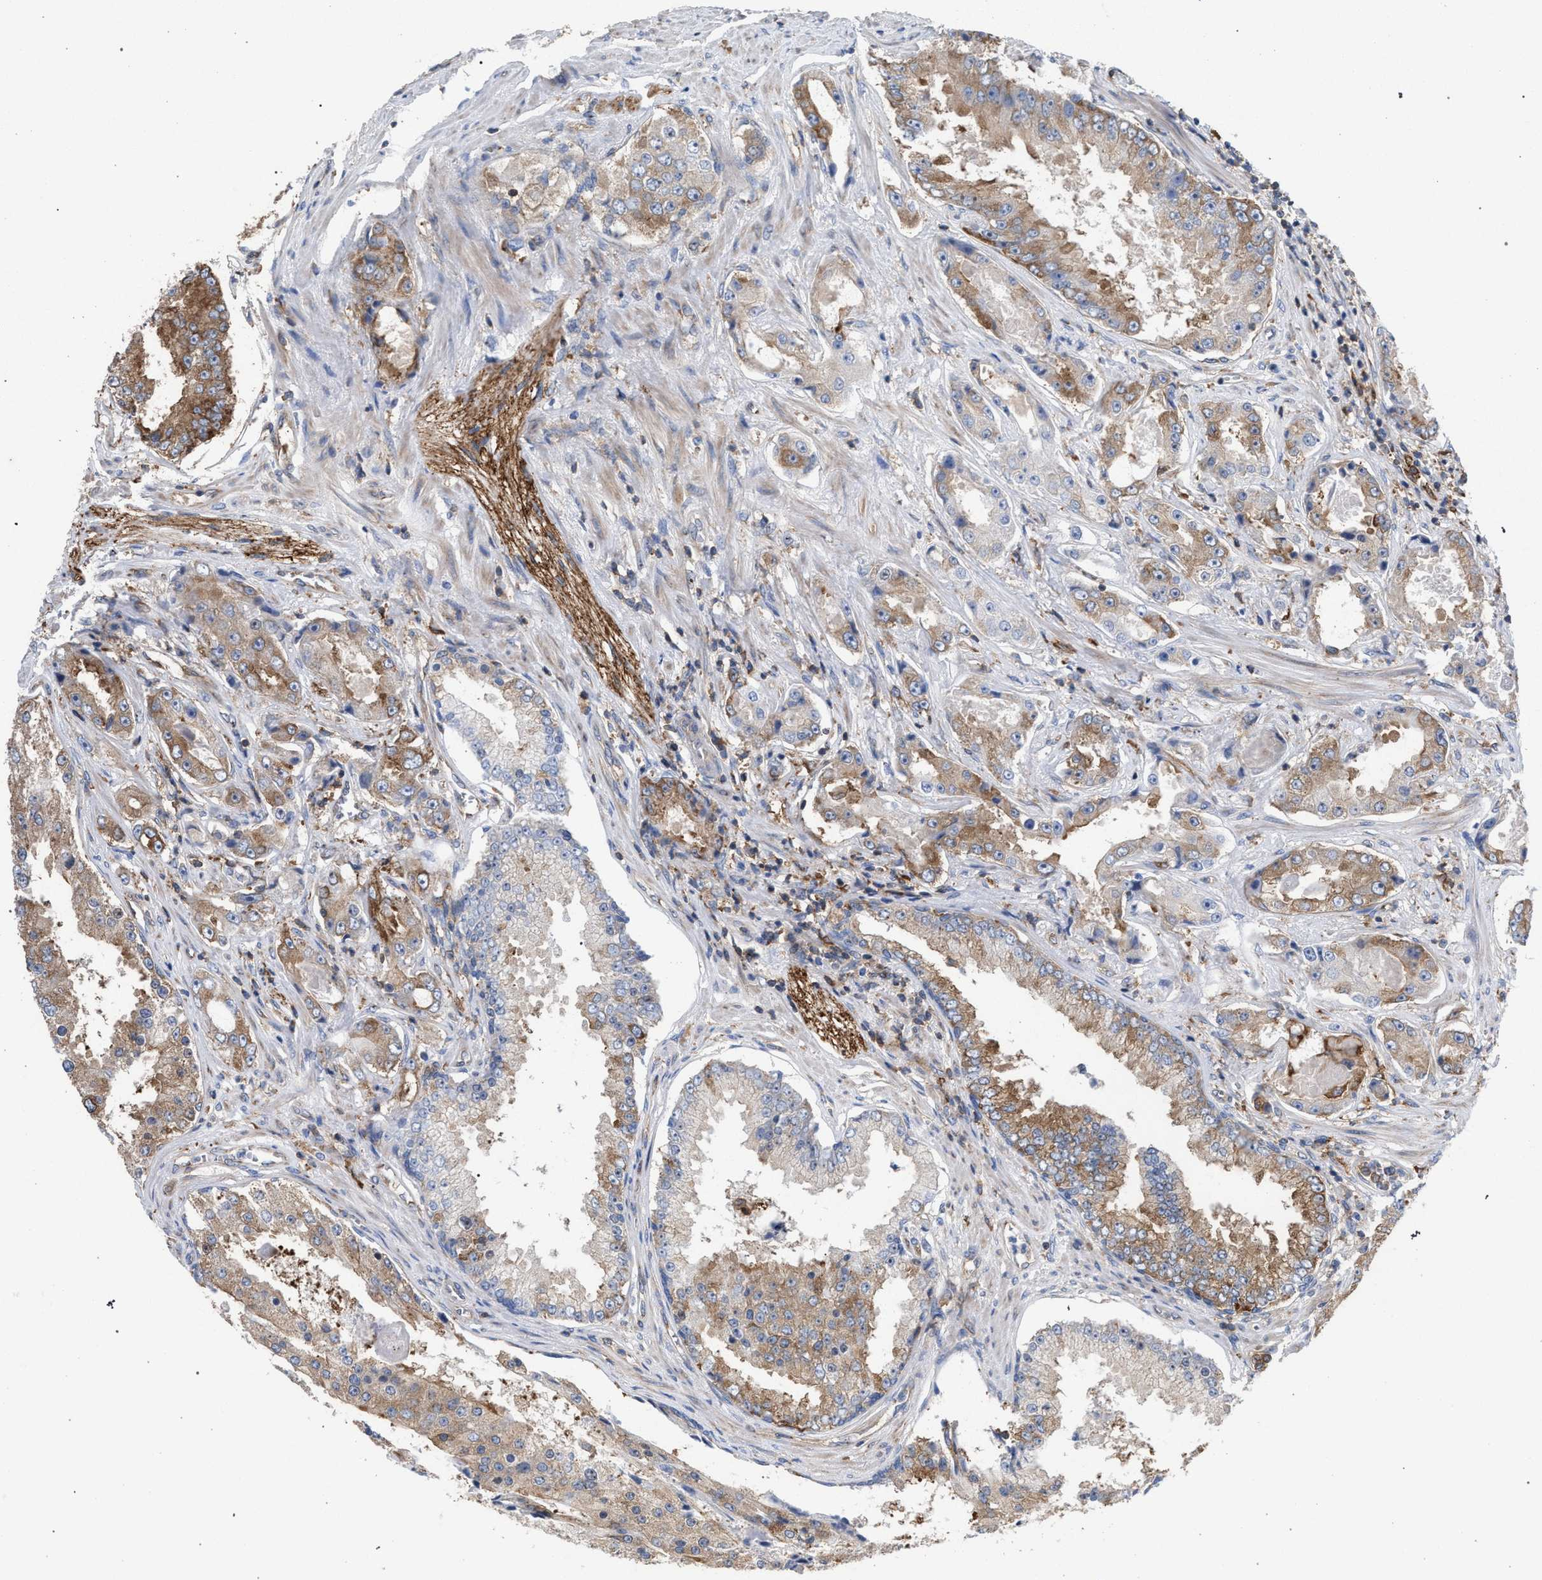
{"staining": {"intensity": "moderate", "quantity": ">75%", "location": "cytoplasmic/membranous"}, "tissue": "prostate cancer", "cell_type": "Tumor cells", "image_type": "cancer", "snomed": [{"axis": "morphology", "description": "Adenocarcinoma, High grade"}, {"axis": "topography", "description": "Prostate"}], "caption": "The image exhibits a brown stain indicating the presence of a protein in the cytoplasmic/membranous of tumor cells in adenocarcinoma (high-grade) (prostate).", "gene": "CDR2L", "patient": {"sex": "male", "age": 73}}